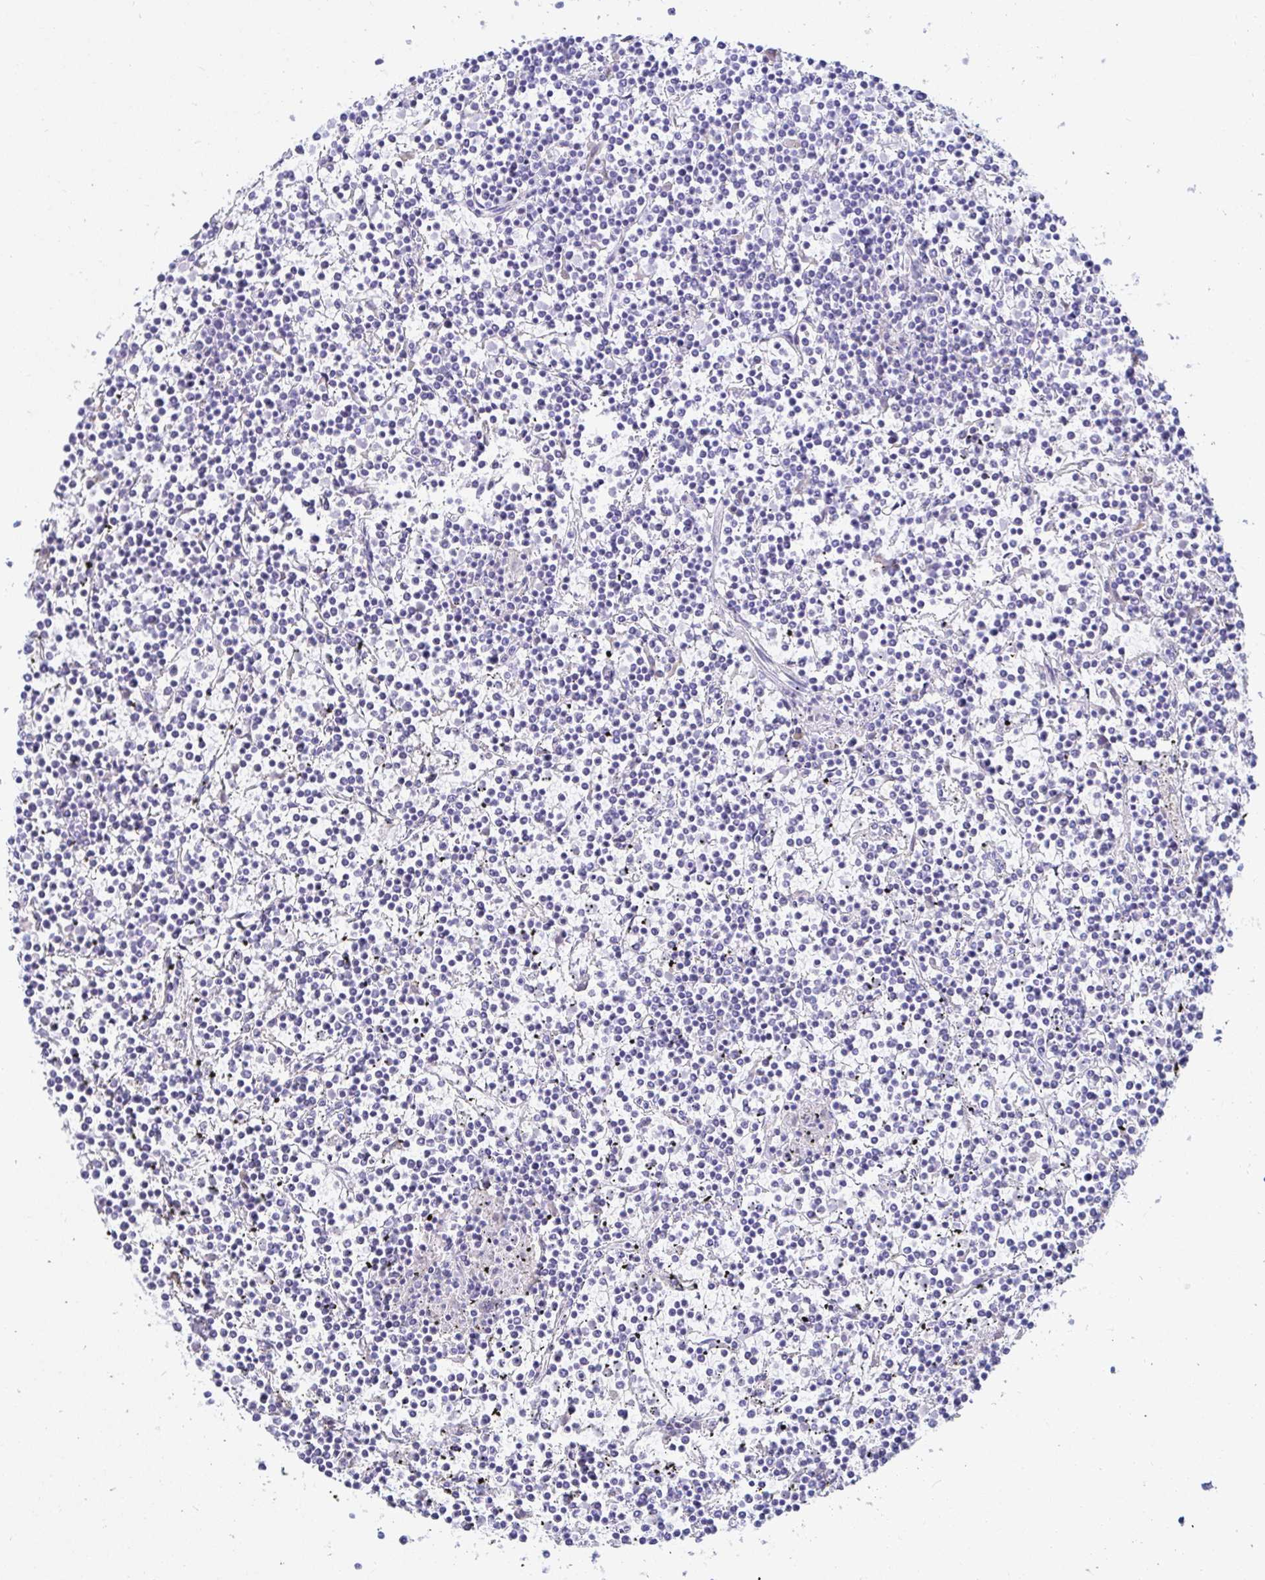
{"staining": {"intensity": "negative", "quantity": "none", "location": "none"}, "tissue": "lymphoma", "cell_type": "Tumor cells", "image_type": "cancer", "snomed": [{"axis": "morphology", "description": "Malignant lymphoma, non-Hodgkin's type, Low grade"}, {"axis": "topography", "description": "Spleen"}], "caption": "This is a histopathology image of immunohistochemistry staining of lymphoma, which shows no expression in tumor cells.", "gene": "C4orf17", "patient": {"sex": "female", "age": 19}}